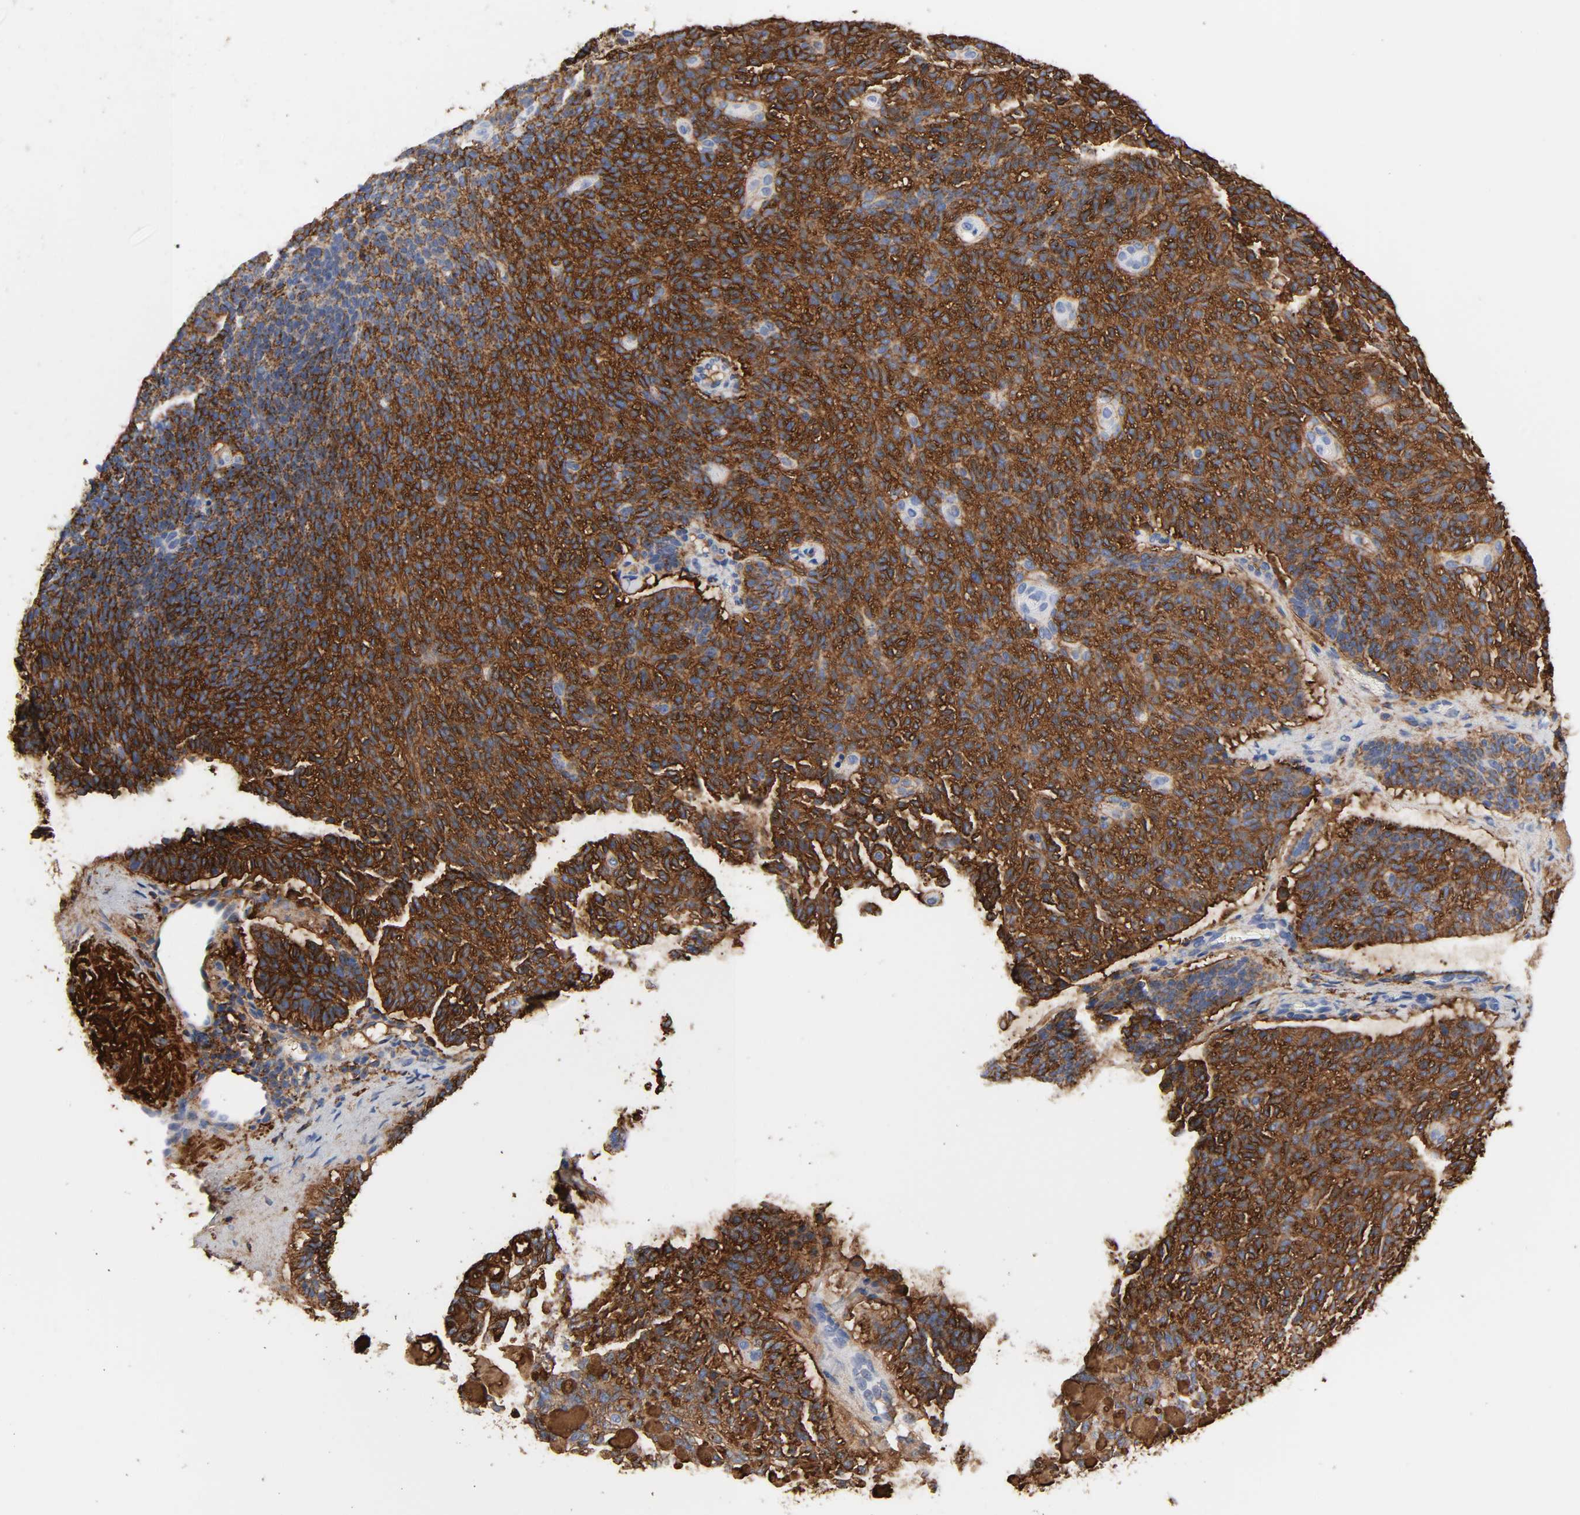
{"staining": {"intensity": "strong", "quantity": ">75%", "location": "cytoplasmic/membranous"}, "tissue": "skin cancer", "cell_type": "Tumor cells", "image_type": "cancer", "snomed": [{"axis": "morphology", "description": "Normal tissue, NOS"}, {"axis": "morphology", "description": "Basal cell carcinoma"}, {"axis": "topography", "description": "Skin"}], "caption": "The immunohistochemical stain labels strong cytoplasmic/membranous staining in tumor cells of skin cancer (basal cell carcinoma) tissue.", "gene": "FBLN1", "patient": {"sex": "female", "age": 70}}